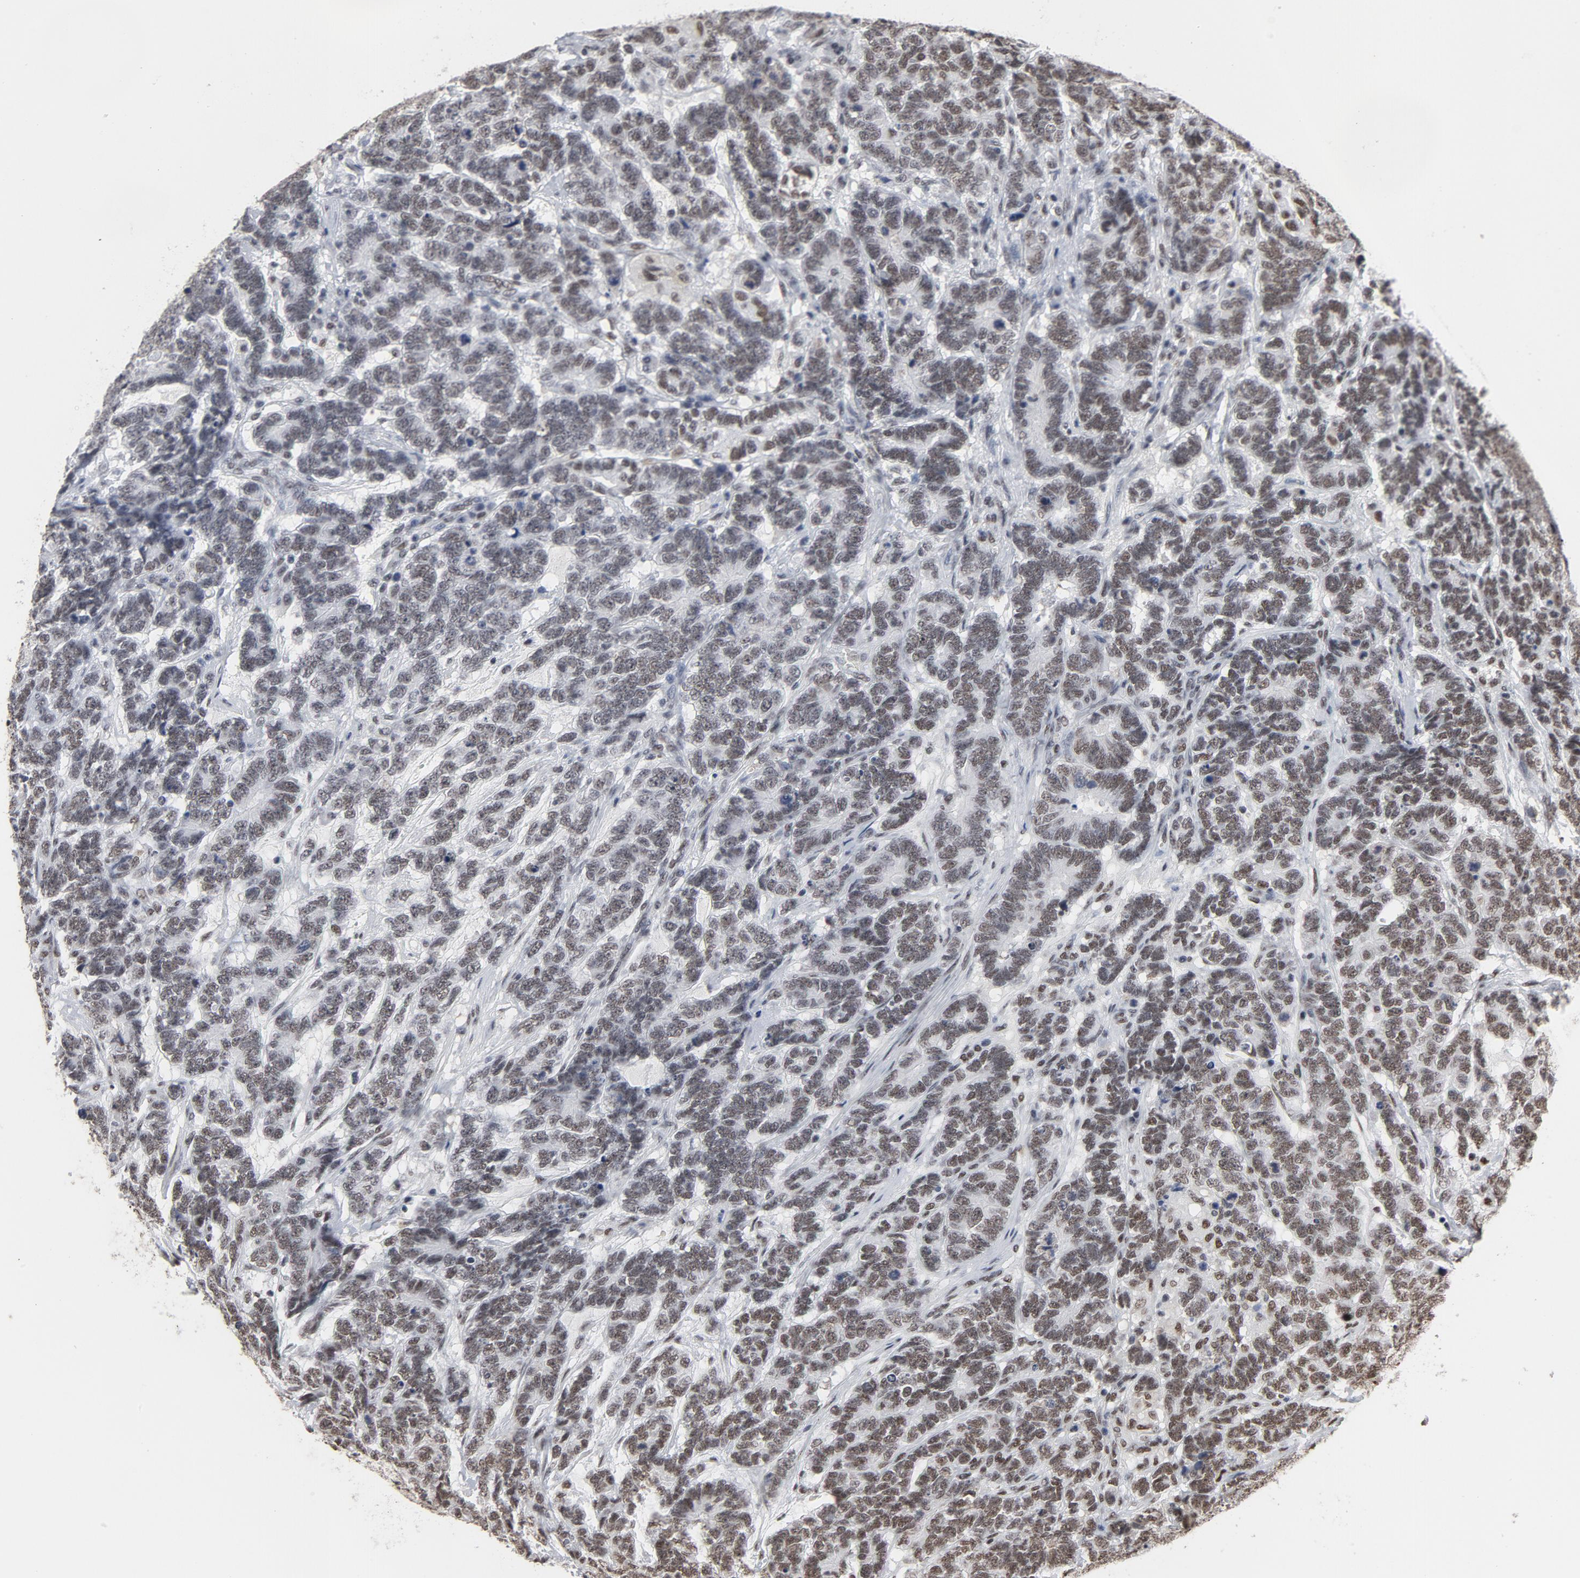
{"staining": {"intensity": "moderate", "quantity": ">75%", "location": "nuclear"}, "tissue": "testis cancer", "cell_type": "Tumor cells", "image_type": "cancer", "snomed": [{"axis": "morphology", "description": "Carcinoma, Embryonal, NOS"}, {"axis": "topography", "description": "Testis"}], "caption": "Testis embryonal carcinoma stained with a protein marker exhibits moderate staining in tumor cells.", "gene": "MRE11", "patient": {"sex": "male", "age": 26}}